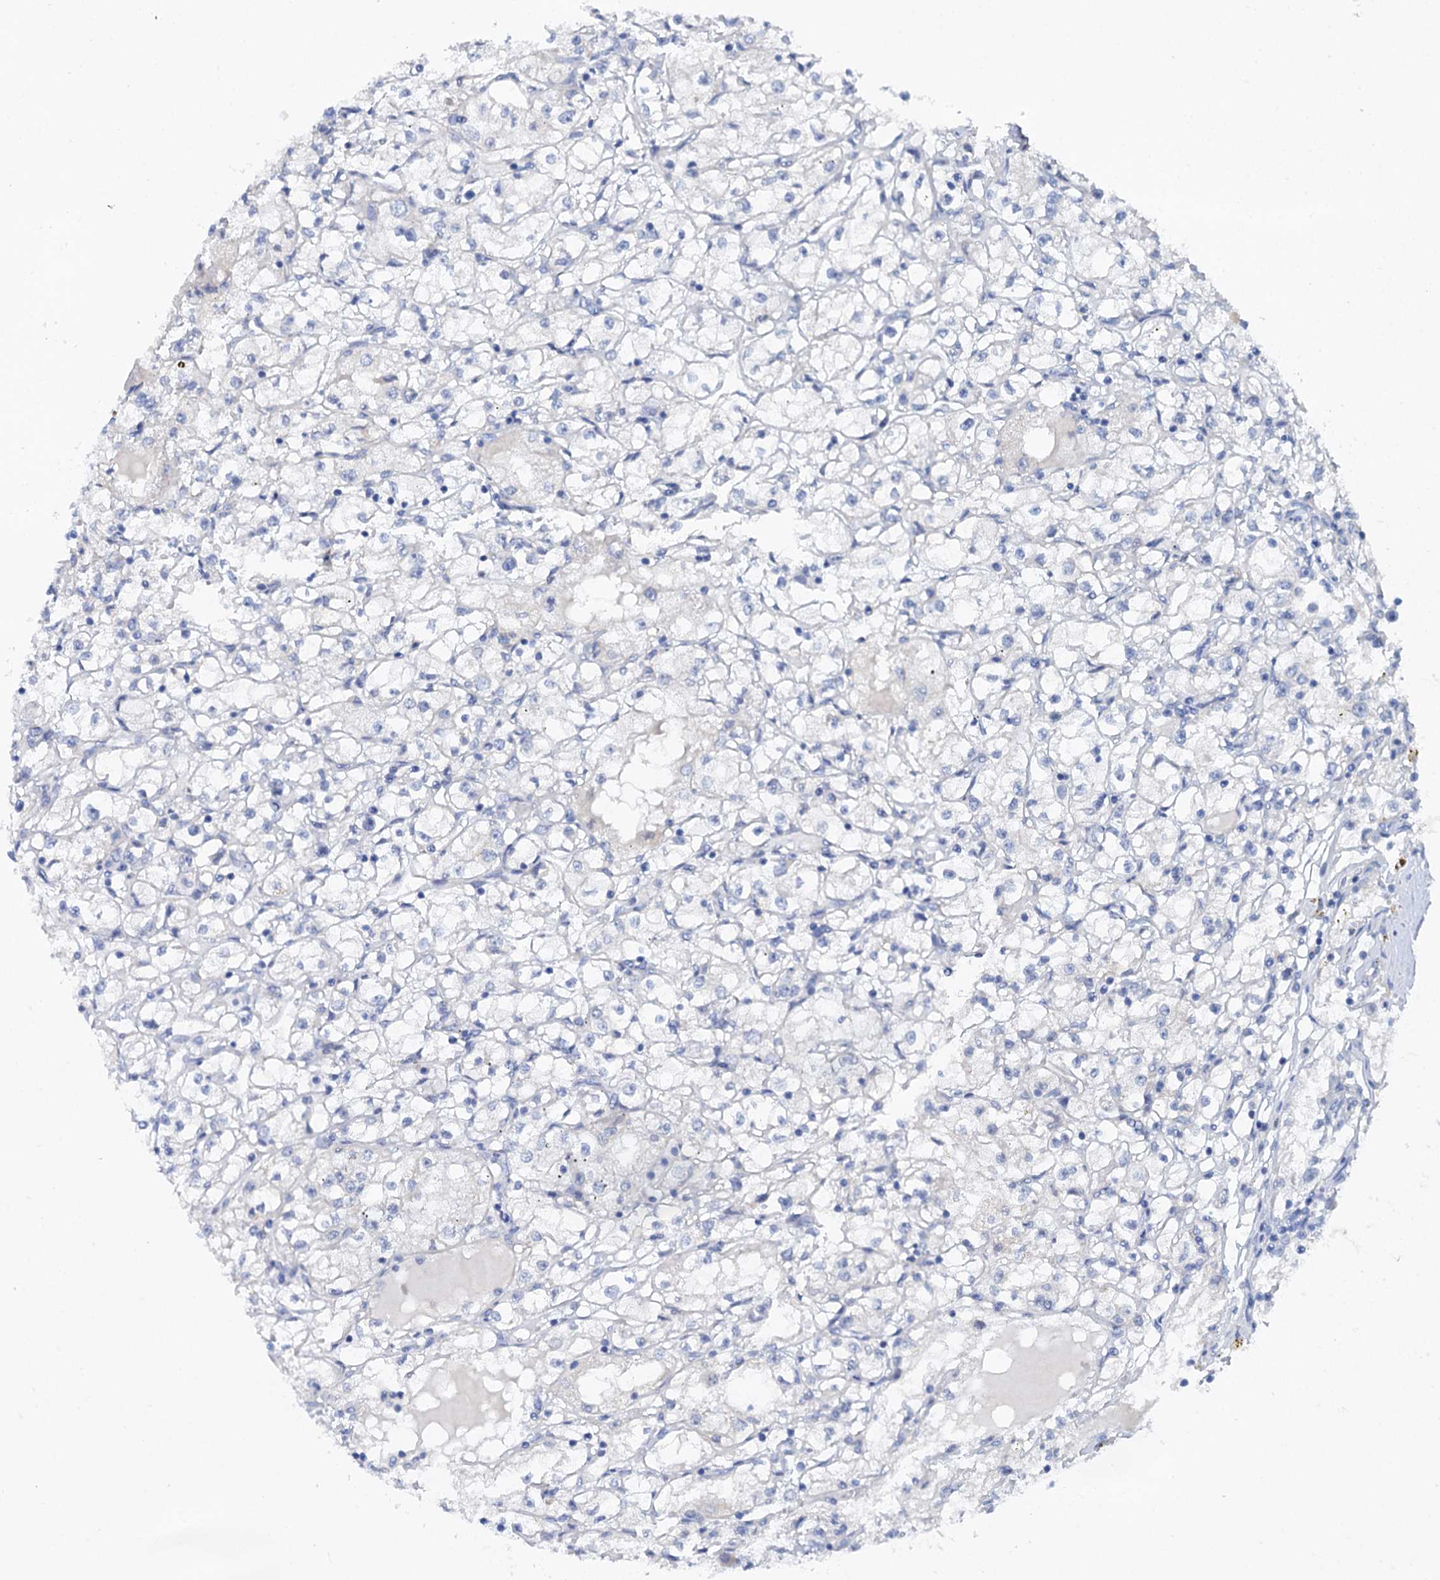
{"staining": {"intensity": "negative", "quantity": "none", "location": "none"}, "tissue": "renal cancer", "cell_type": "Tumor cells", "image_type": "cancer", "snomed": [{"axis": "morphology", "description": "Adenocarcinoma, NOS"}, {"axis": "topography", "description": "Kidney"}], "caption": "Tumor cells are negative for protein expression in human renal adenocarcinoma. Brightfield microscopy of immunohistochemistry (IHC) stained with DAB (brown) and hematoxylin (blue), captured at high magnification.", "gene": "SHROOM1", "patient": {"sex": "male", "age": 56}}